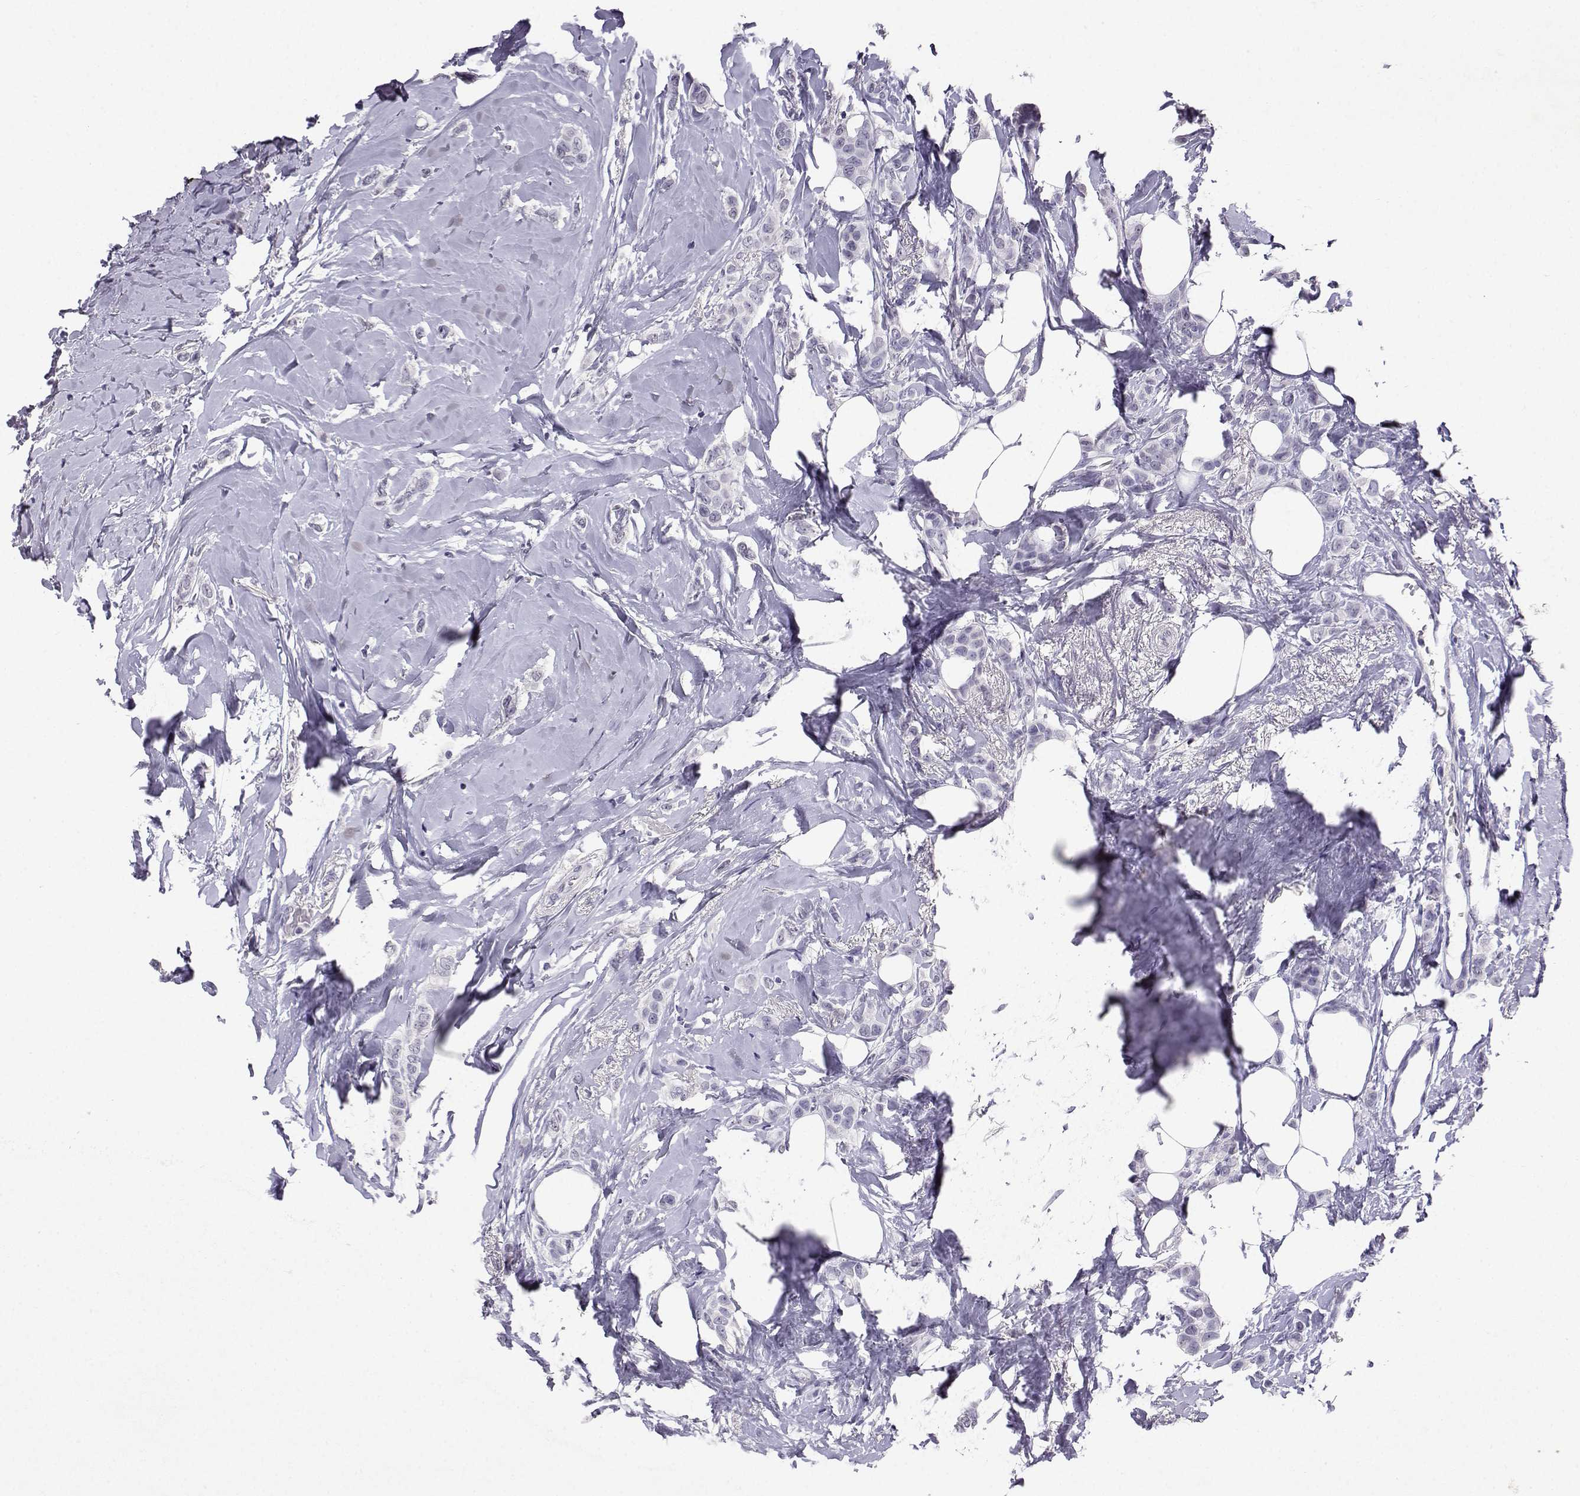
{"staining": {"intensity": "negative", "quantity": "none", "location": "none"}, "tissue": "breast cancer", "cell_type": "Tumor cells", "image_type": "cancer", "snomed": [{"axis": "morphology", "description": "Lobular carcinoma"}, {"axis": "topography", "description": "Breast"}], "caption": "Breast lobular carcinoma stained for a protein using immunohistochemistry (IHC) reveals no staining tumor cells.", "gene": "TBR1", "patient": {"sex": "female", "age": 66}}